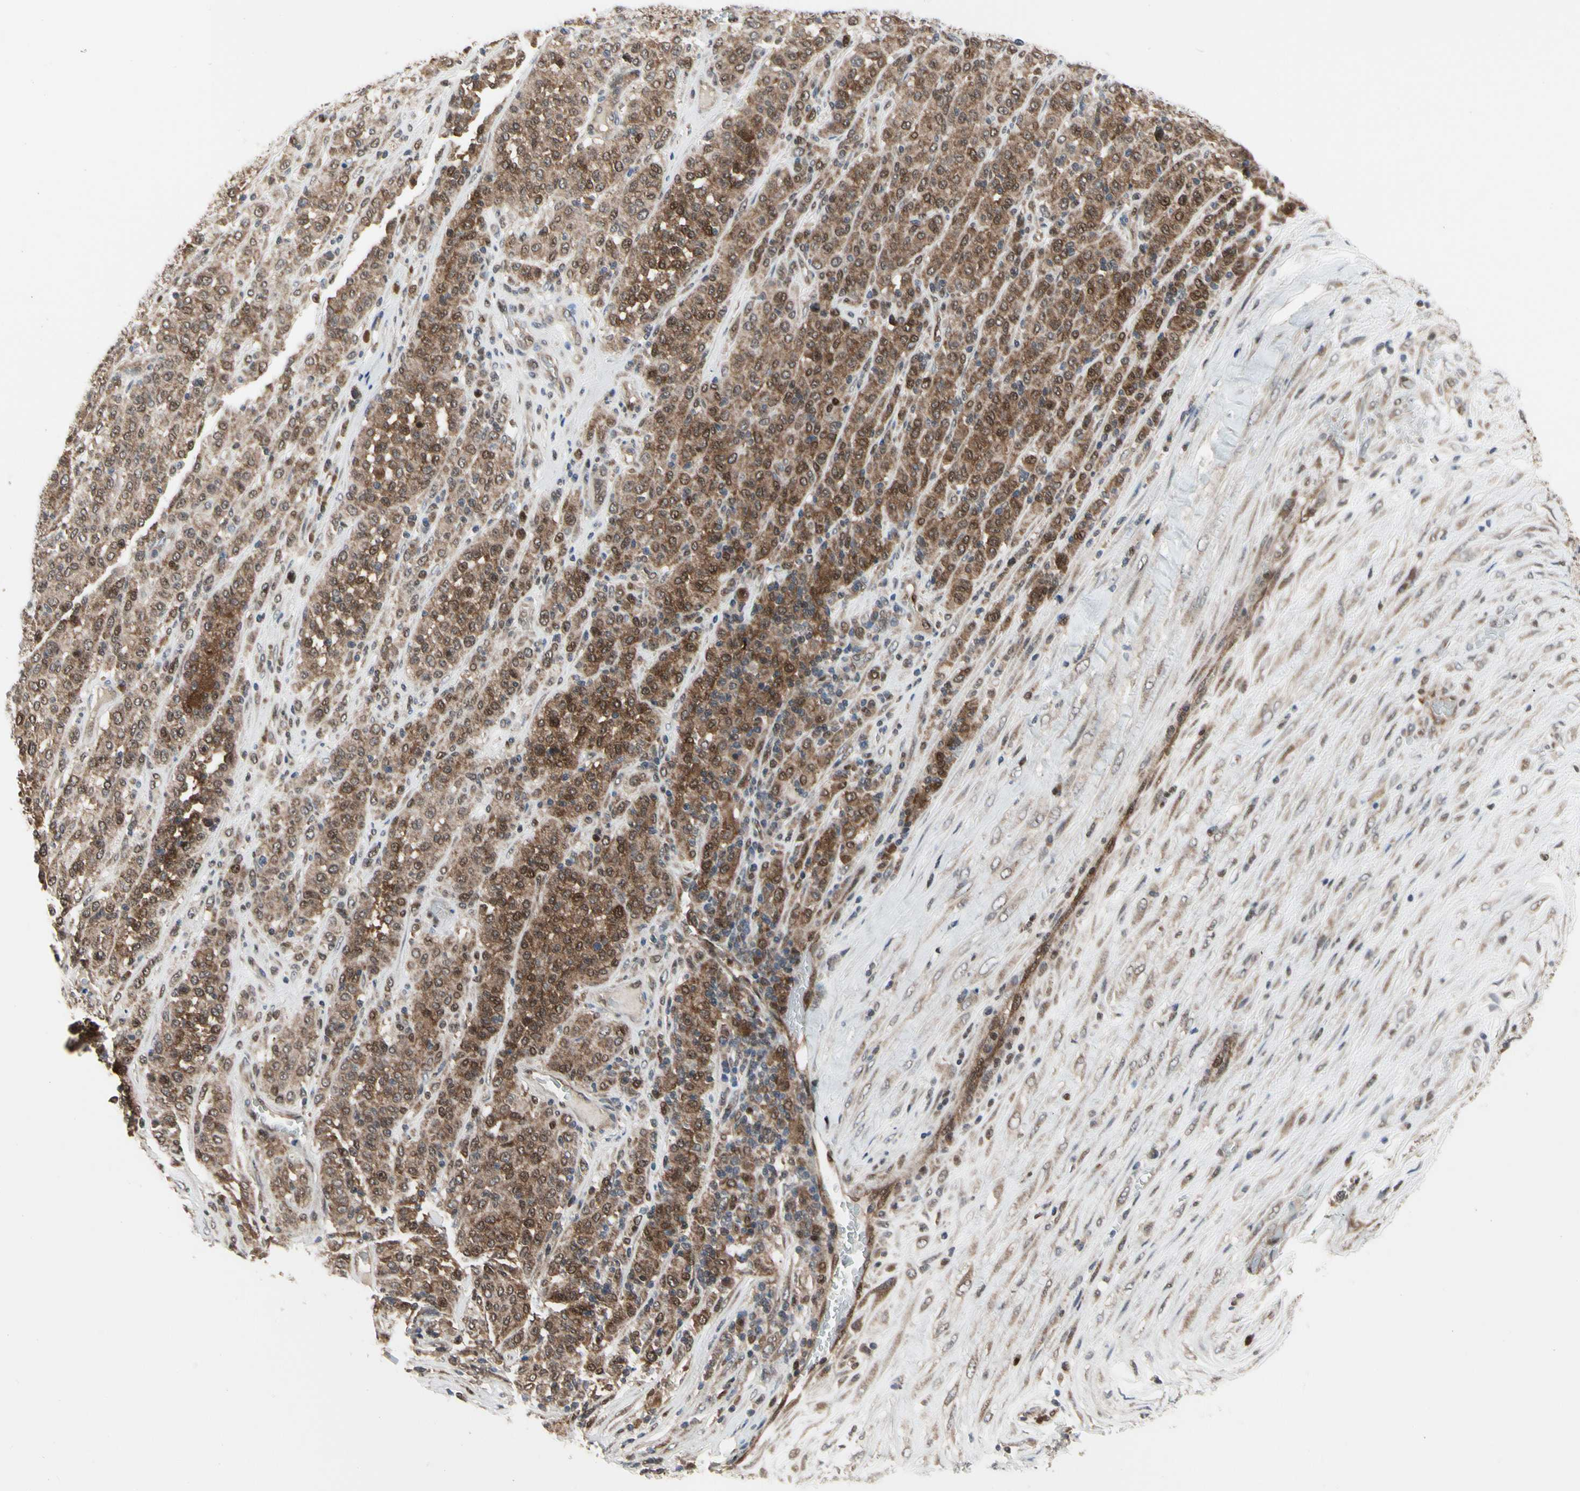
{"staining": {"intensity": "moderate", "quantity": ">75%", "location": "cytoplasmic/membranous,nuclear"}, "tissue": "melanoma", "cell_type": "Tumor cells", "image_type": "cancer", "snomed": [{"axis": "morphology", "description": "Malignant melanoma, Metastatic site"}, {"axis": "topography", "description": "Pancreas"}], "caption": "Brown immunohistochemical staining in melanoma reveals moderate cytoplasmic/membranous and nuclear staining in approximately >75% of tumor cells. (Brightfield microscopy of DAB IHC at high magnification).", "gene": "CDK5", "patient": {"sex": "female", "age": 30}}